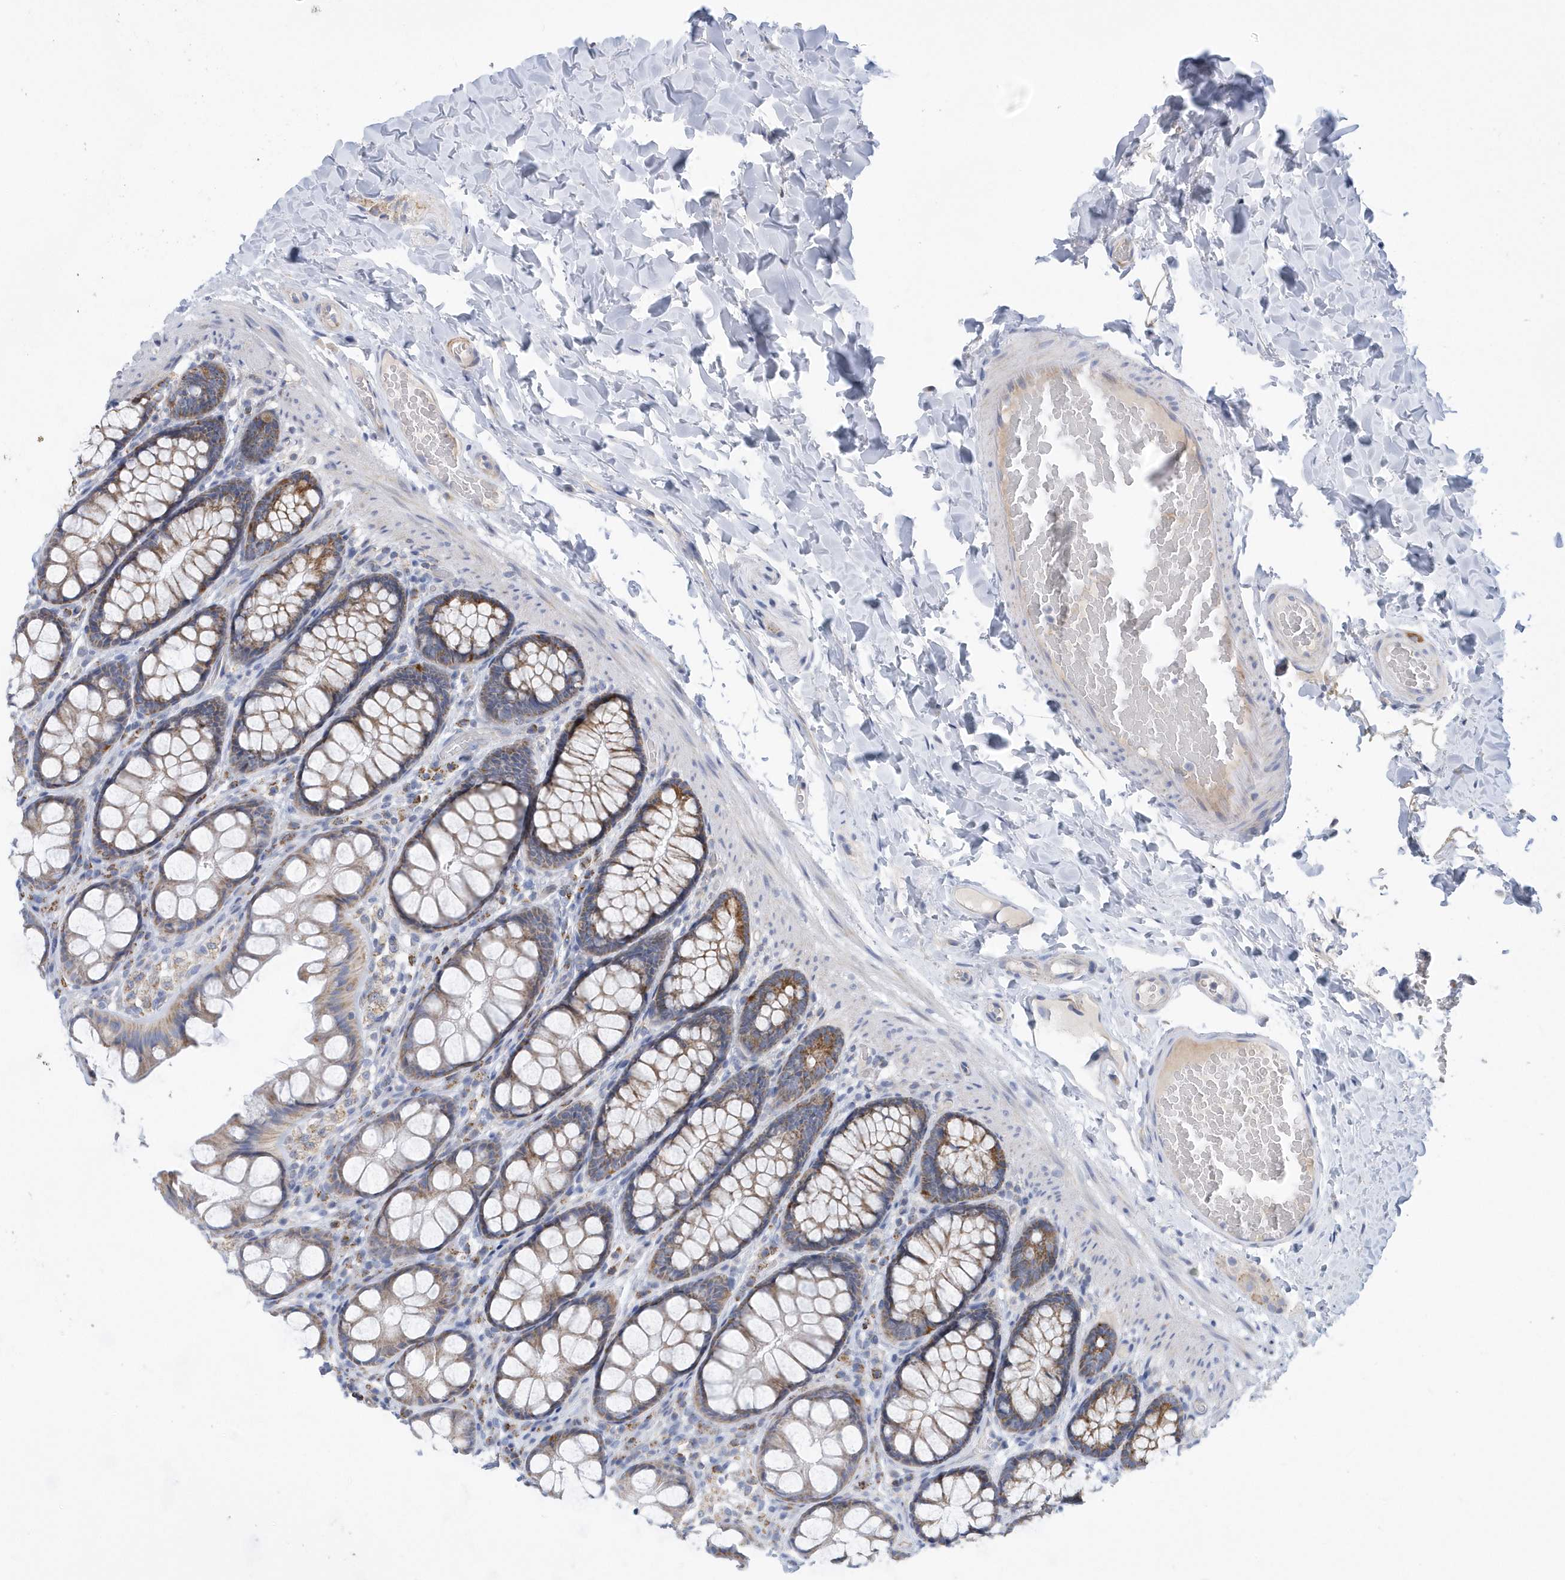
{"staining": {"intensity": "weak", "quantity": "25%-75%", "location": "cytoplasmic/membranous"}, "tissue": "colon", "cell_type": "Endothelial cells", "image_type": "normal", "snomed": [{"axis": "morphology", "description": "Normal tissue, NOS"}, {"axis": "topography", "description": "Colon"}], "caption": "Immunohistochemical staining of benign human colon shows low levels of weak cytoplasmic/membranous staining in about 25%-75% of endothelial cells. The protein of interest is stained brown, and the nuclei are stained in blue (DAB IHC with brightfield microscopy, high magnification).", "gene": "VWA5B2", "patient": {"sex": "male", "age": 47}}